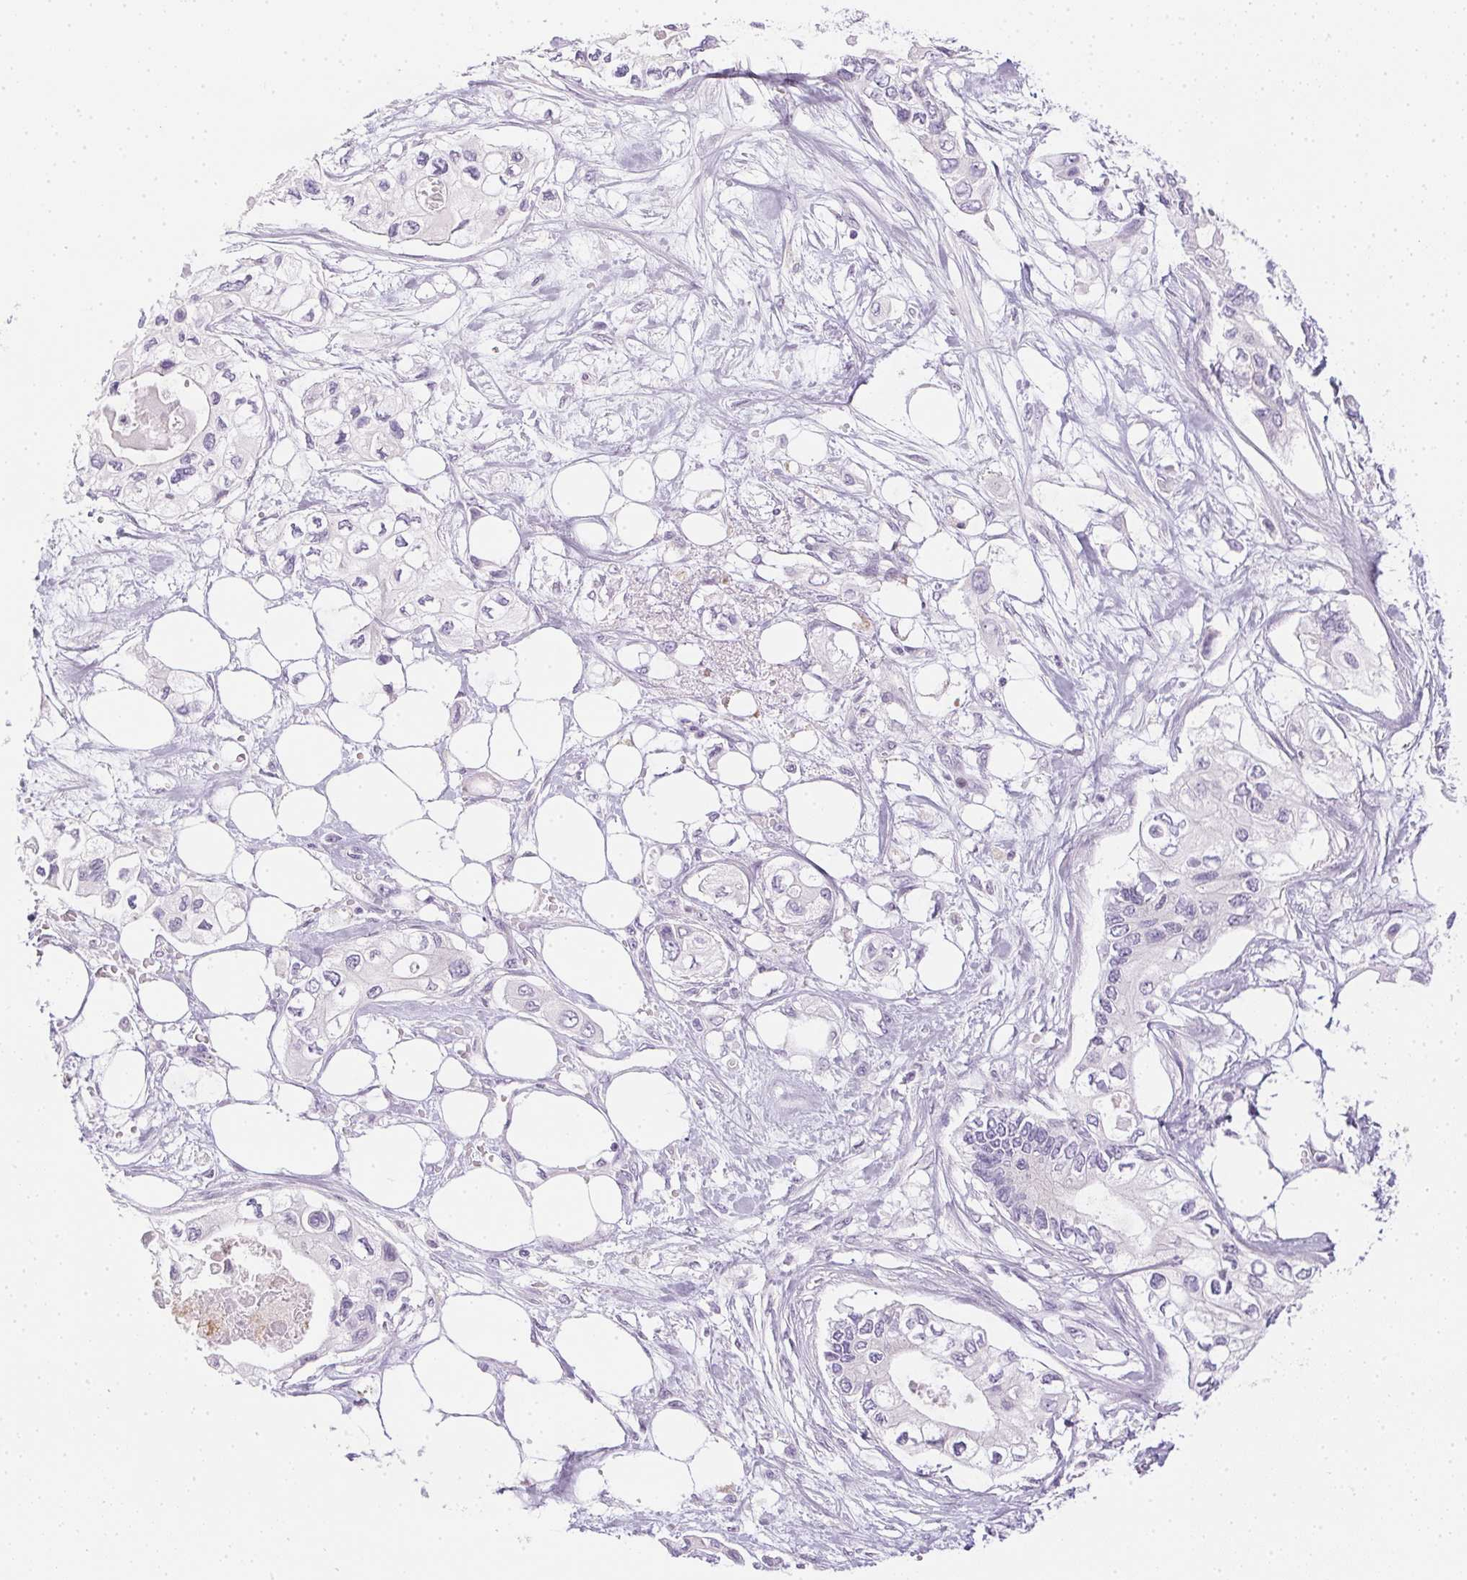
{"staining": {"intensity": "negative", "quantity": "none", "location": "none"}, "tissue": "pancreatic cancer", "cell_type": "Tumor cells", "image_type": "cancer", "snomed": [{"axis": "morphology", "description": "Adenocarcinoma, NOS"}, {"axis": "topography", "description": "Pancreas"}], "caption": "Pancreatic cancer (adenocarcinoma) stained for a protein using immunohistochemistry displays no expression tumor cells.", "gene": "GSDMC", "patient": {"sex": "female", "age": 63}}